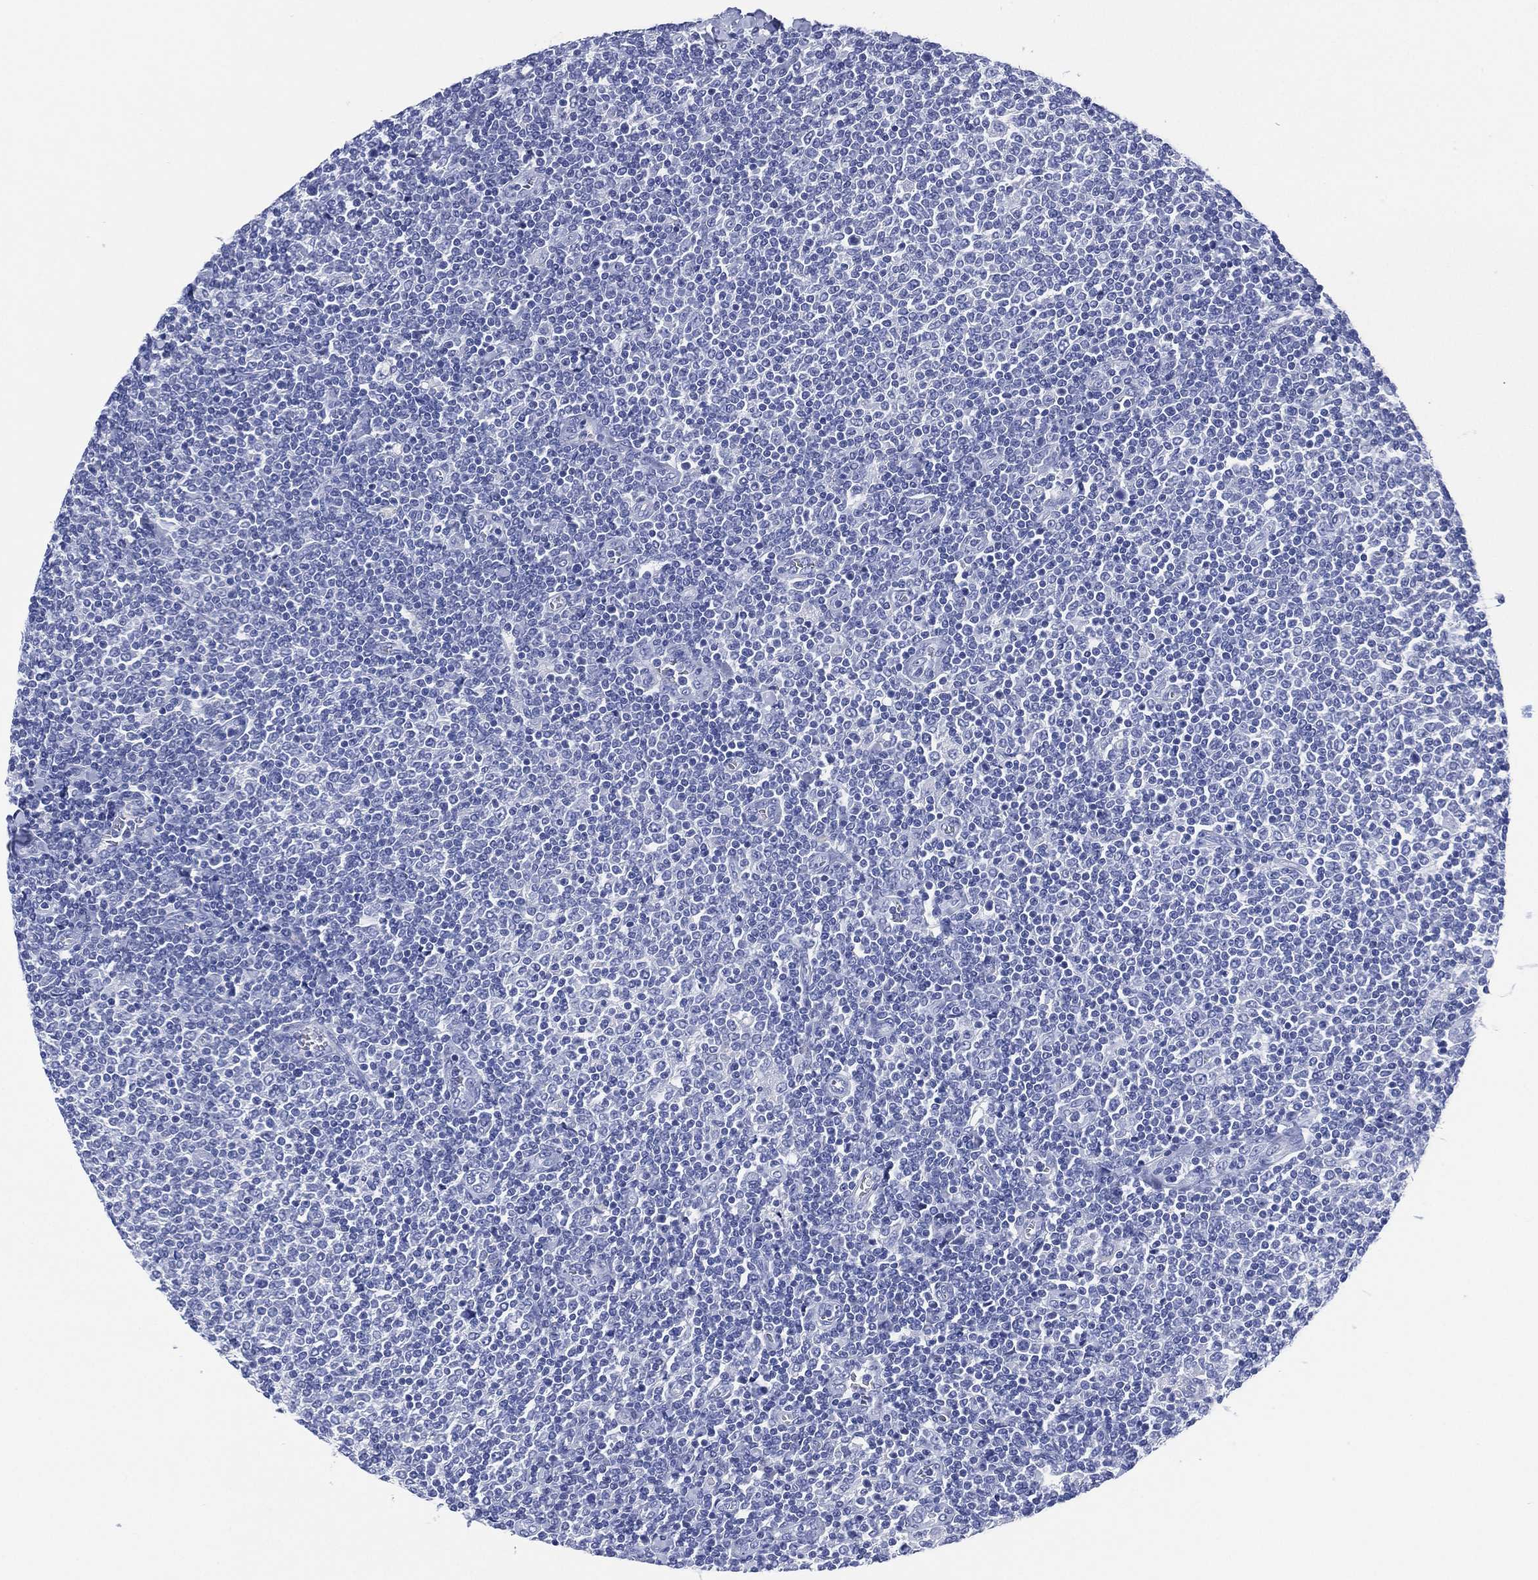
{"staining": {"intensity": "negative", "quantity": "none", "location": "none"}, "tissue": "lymphoma", "cell_type": "Tumor cells", "image_type": "cancer", "snomed": [{"axis": "morphology", "description": "Malignant lymphoma, non-Hodgkin's type, Low grade"}, {"axis": "topography", "description": "Lymph node"}], "caption": "The histopathology image exhibits no significant staining in tumor cells of low-grade malignant lymphoma, non-Hodgkin's type.", "gene": "SLC9C2", "patient": {"sex": "male", "age": 52}}